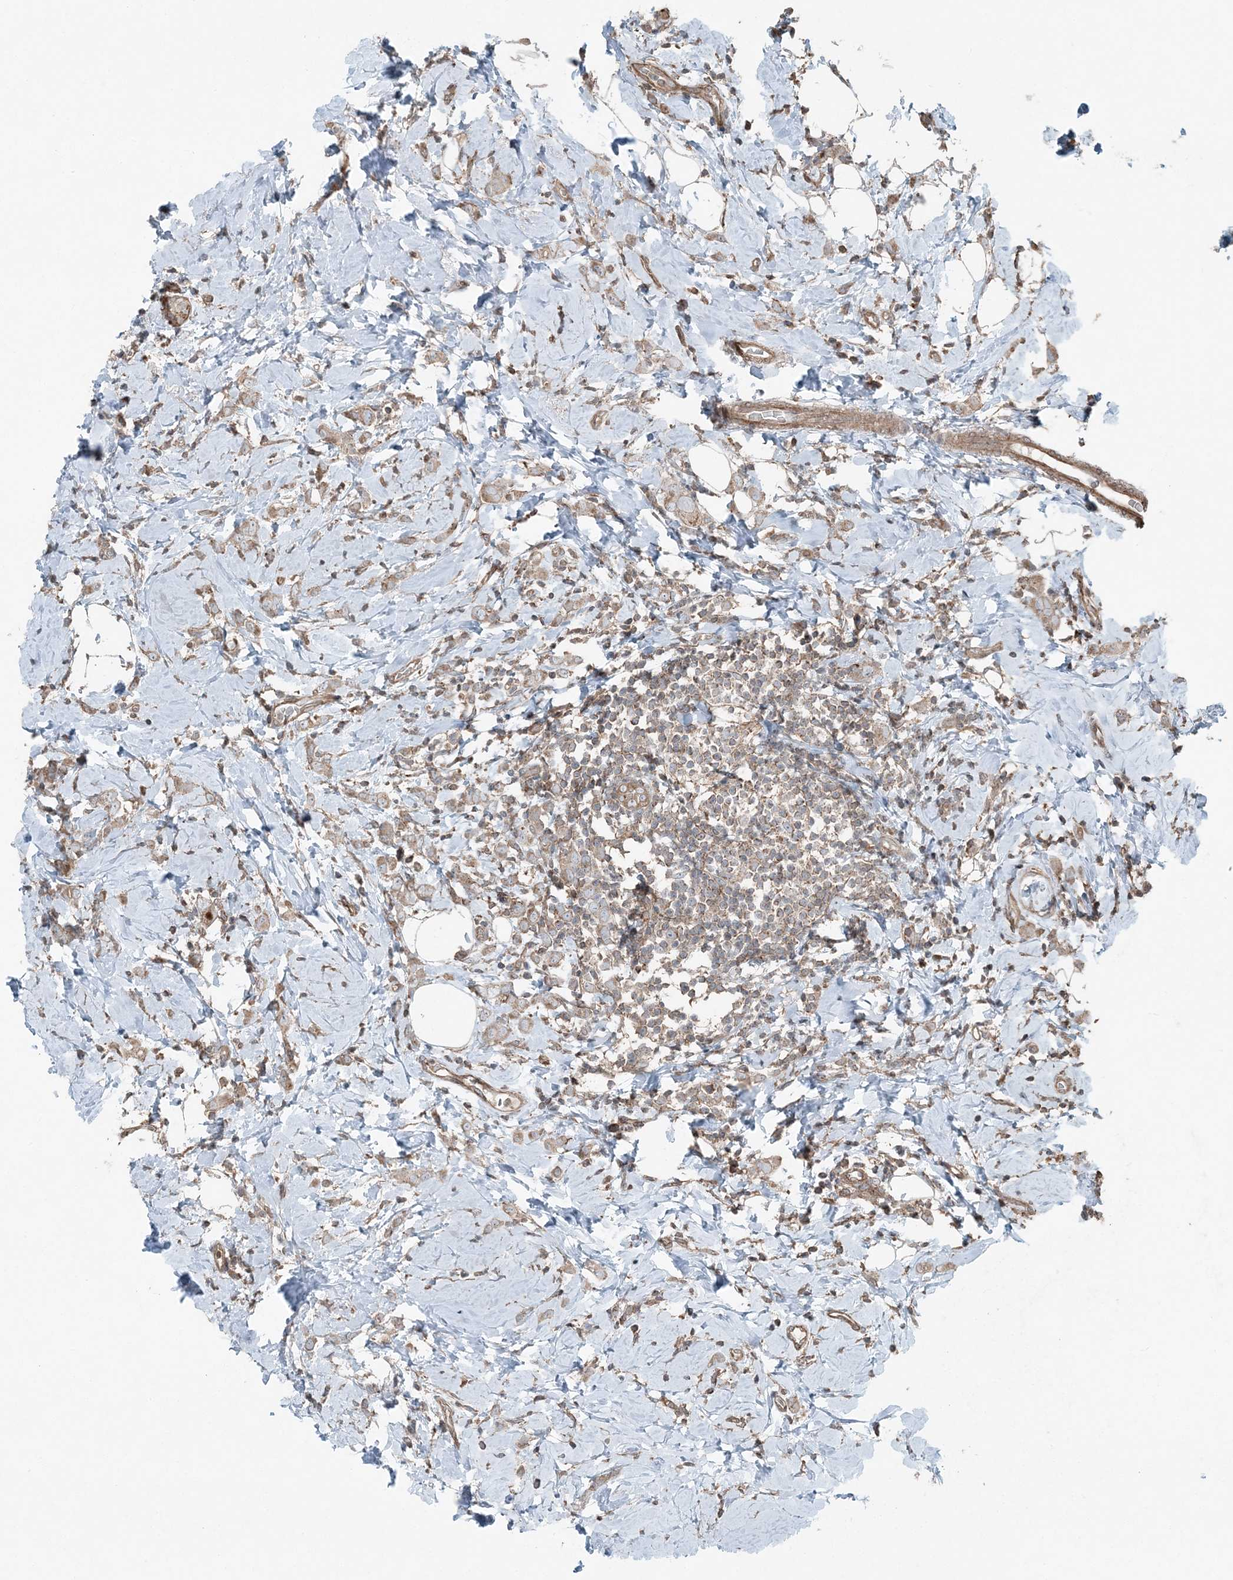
{"staining": {"intensity": "weak", "quantity": ">75%", "location": "cytoplasmic/membranous"}, "tissue": "breast cancer", "cell_type": "Tumor cells", "image_type": "cancer", "snomed": [{"axis": "morphology", "description": "Lobular carcinoma"}, {"axis": "topography", "description": "Breast"}], "caption": "Tumor cells display weak cytoplasmic/membranous expression in about >75% of cells in breast cancer (lobular carcinoma). (Brightfield microscopy of DAB IHC at high magnification).", "gene": "KY", "patient": {"sex": "female", "age": 47}}